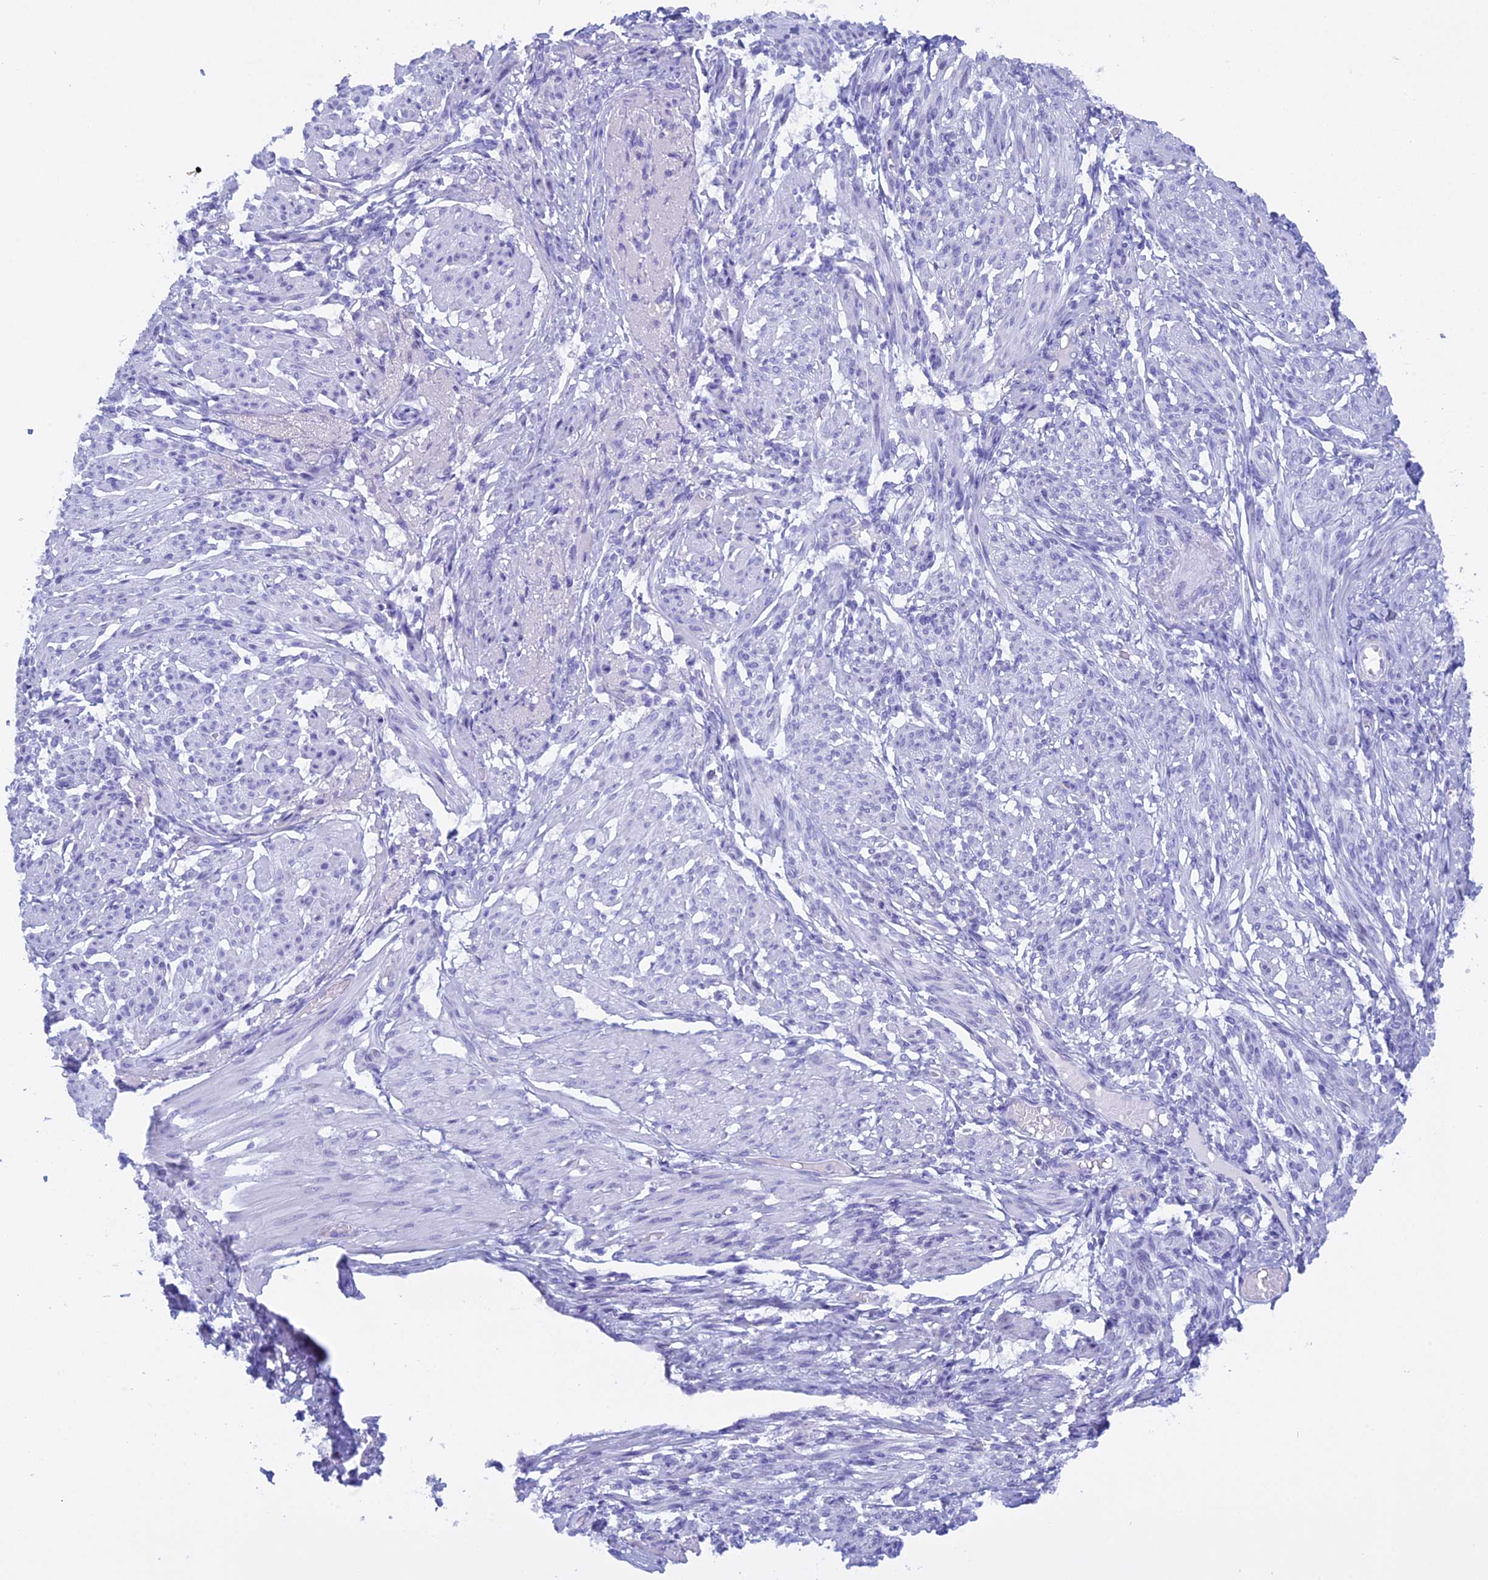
{"staining": {"intensity": "negative", "quantity": "none", "location": "none"}, "tissue": "smooth muscle", "cell_type": "Smooth muscle cells", "image_type": "normal", "snomed": [{"axis": "morphology", "description": "Normal tissue, NOS"}, {"axis": "topography", "description": "Smooth muscle"}], "caption": "High magnification brightfield microscopy of unremarkable smooth muscle stained with DAB (brown) and counterstained with hematoxylin (blue): smooth muscle cells show no significant positivity.", "gene": "KCTD21", "patient": {"sex": "female", "age": 39}}